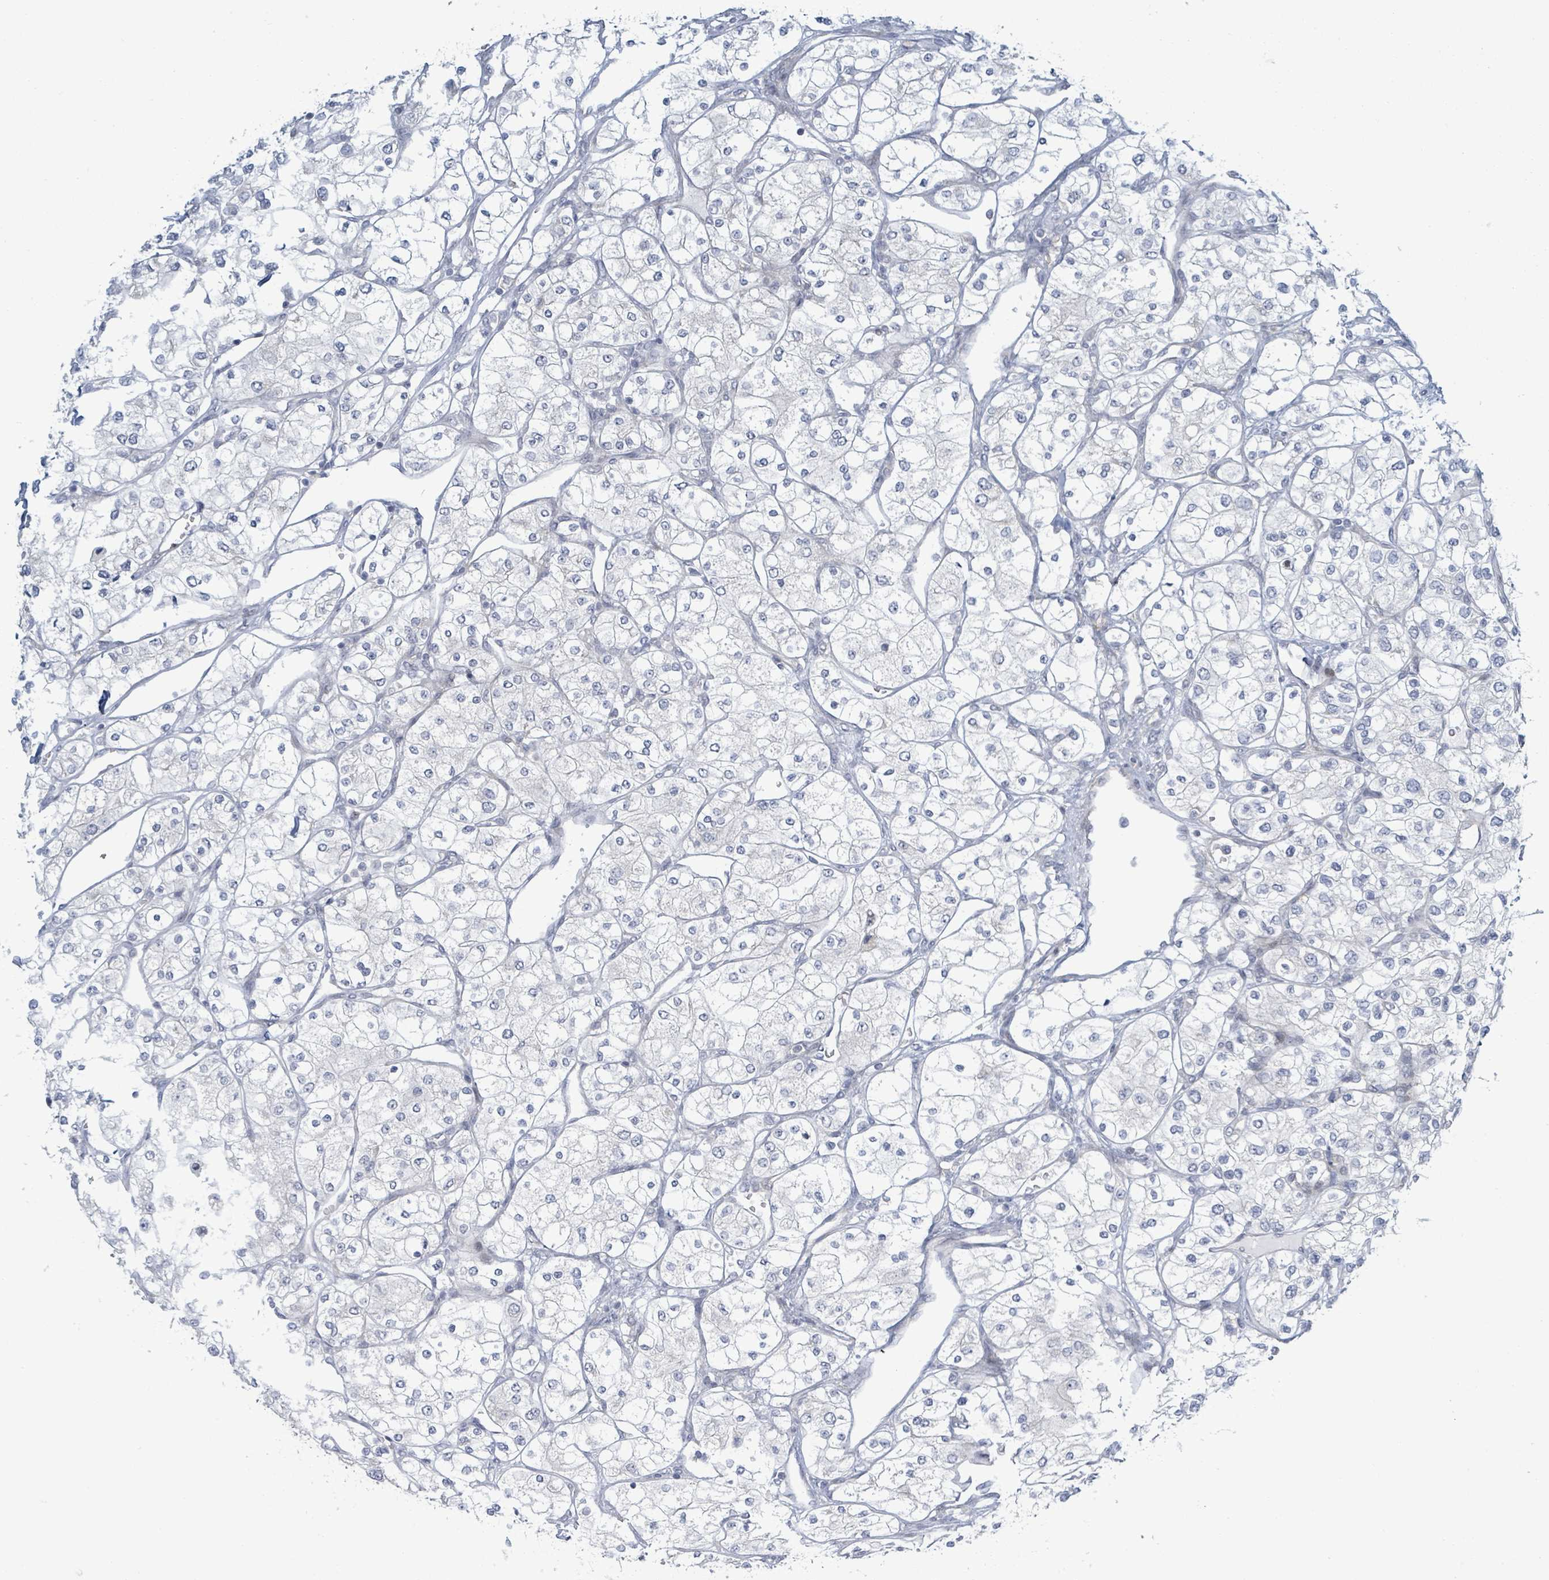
{"staining": {"intensity": "negative", "quantity": "none", "location": "none"}, "tissue": "renal cancer", "cell_type": "Tumor cells", "image_type": "cancer", "snomed": [{"axis": "morphology", "description": "Adenocarcinoma, NOS"}, {"axis": "topography", "description": "Kidney"}], "caption": "IHC image of human renal adenocarcinoma stained for a protein (brown), which exhibits no positivity in tumor cells.", "gene": "RPL32", "patient": {"sex": "male", "age": 80}}